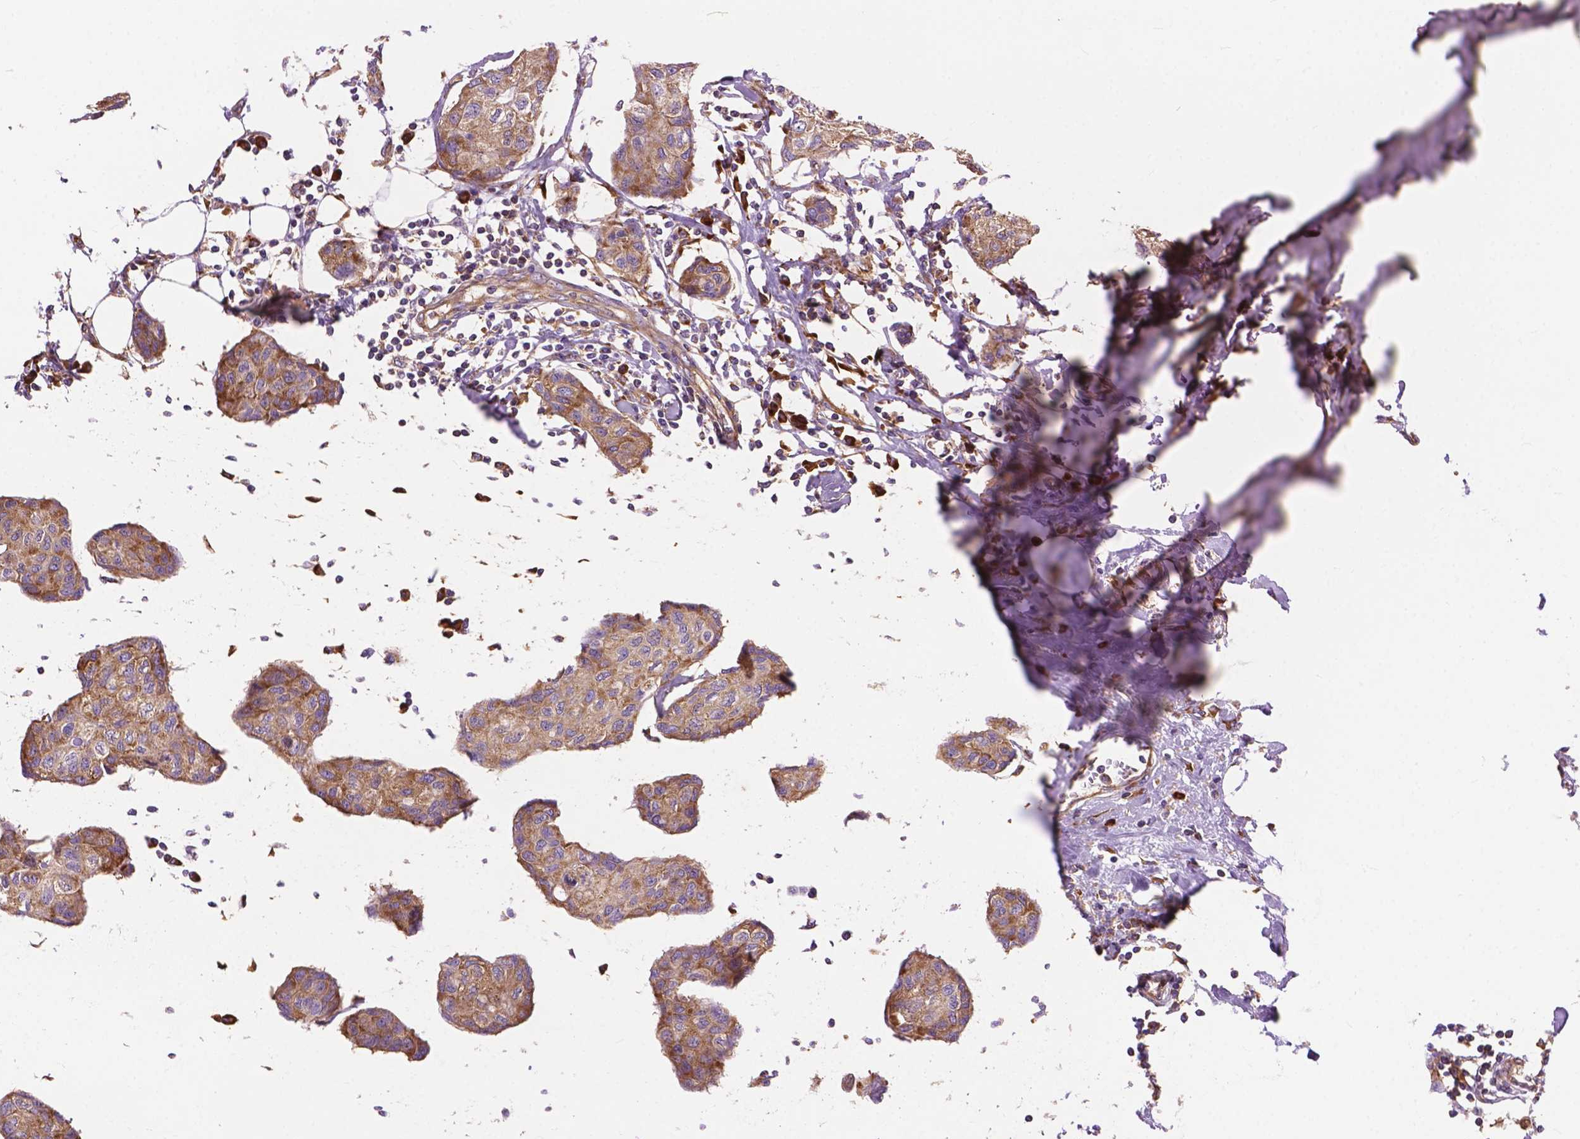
{"staining": {"intensity": "moderate", "quantity": ">75%", "location": "cytoplasmic/membranous"}, "tissue": "breast cancer", "cell_type": "Tumor cells", "image_type": "cancer", "snomed": [{"axis": "morphology", "description": "Duct carcinoma"}, {"axis": "topography", "description": "Breast"}], "caption": "Human breast cancer (infiltrating ductal carcinoma) stained with a brown dye displays moderate cytoplasmic/membranous positive positivity in approximately >75% of tumor cells.", "gene": "RPL37A", "patient": {"sex": "female", "age": 80}}